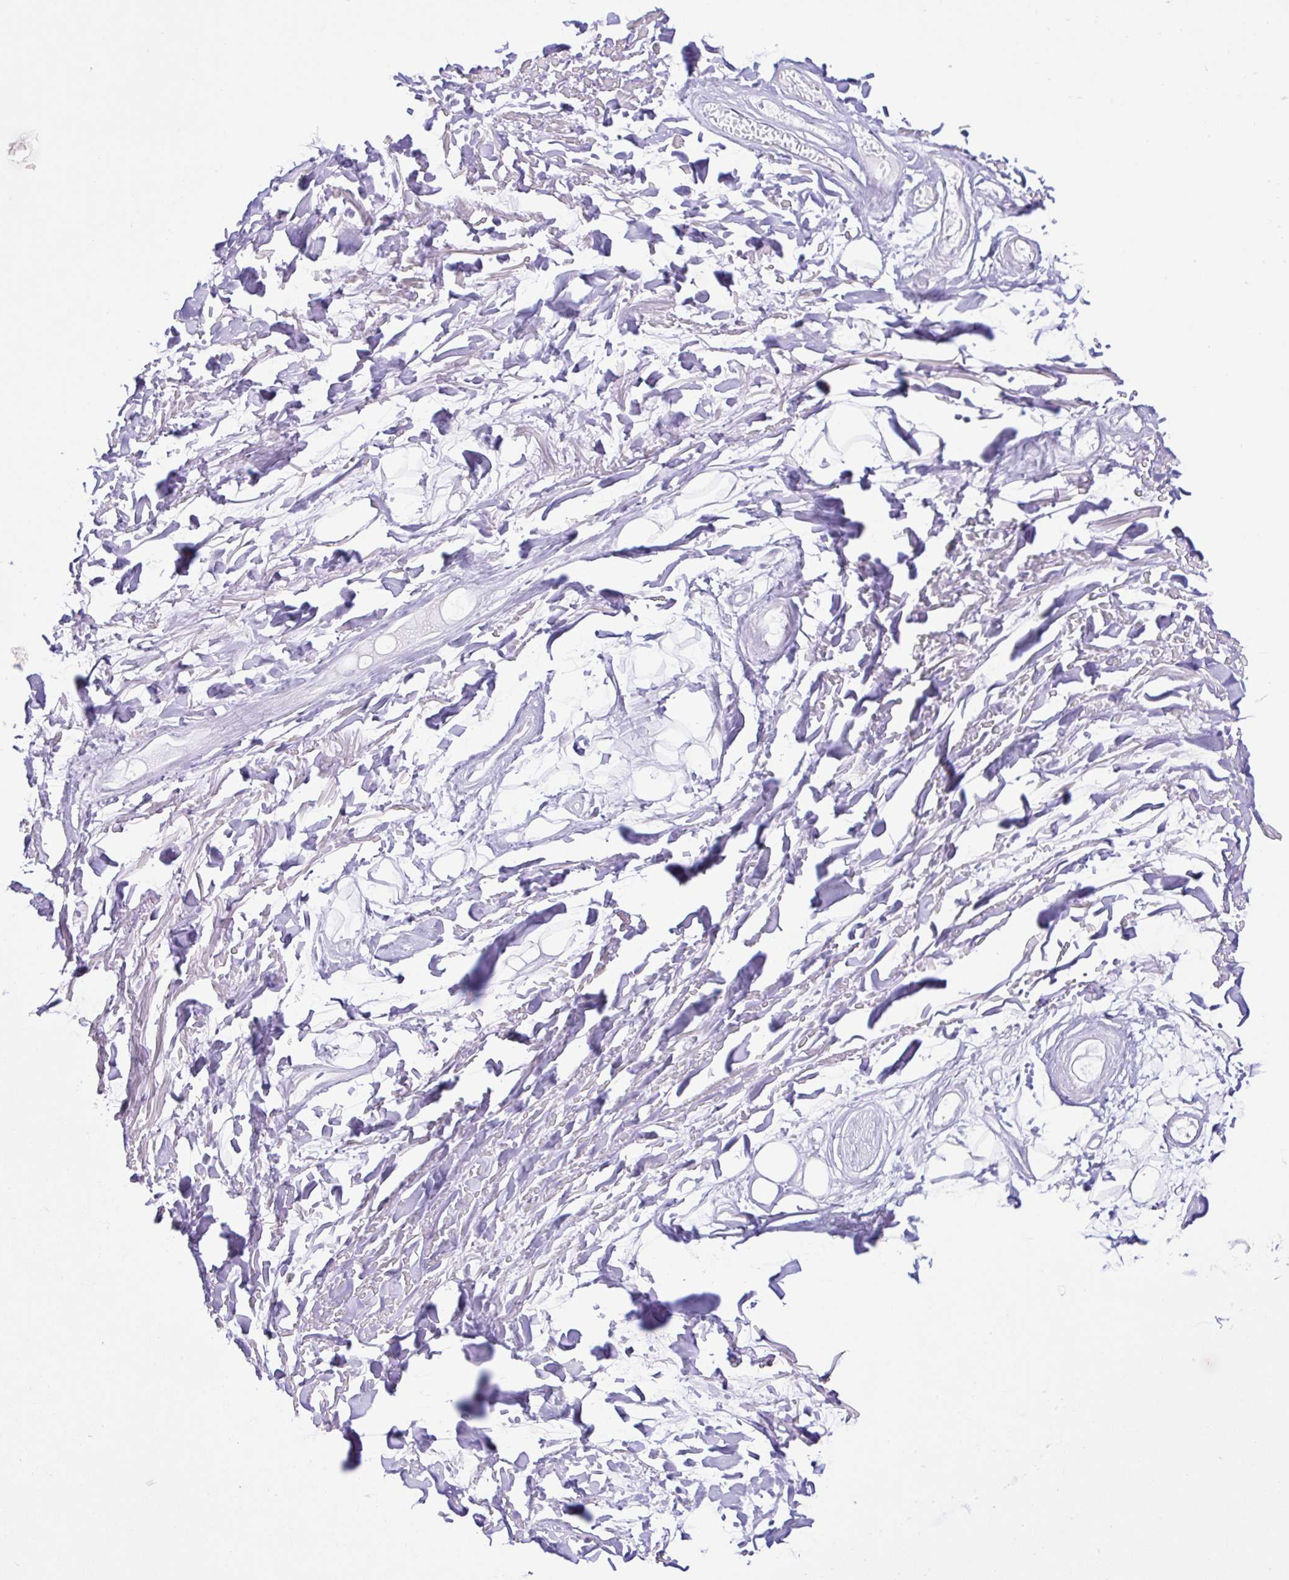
{"staining": {"intensity": "negative", "quantity": "none", "location": "none"}, "tissue": "adipose tissue", "cell_type": "Adipocytes", "image_type": "normal", "snomed": [{"axis": "morphology", "description": "Normal tissue, NOS"}, {"axis": "topography", "description": "Cartilage tissue"}], "caption": "Immunohistochemistry micrograph of normal adipose tissue: human adipose tissue stained with DAB (3,3'-diaminobenzidine) demonstrates no significant protein staining in adipocytes. (DAB immunohistochemistry, high magnification).", "gene": "PIGF", "patient": {"sex": "male", "age": 57}}